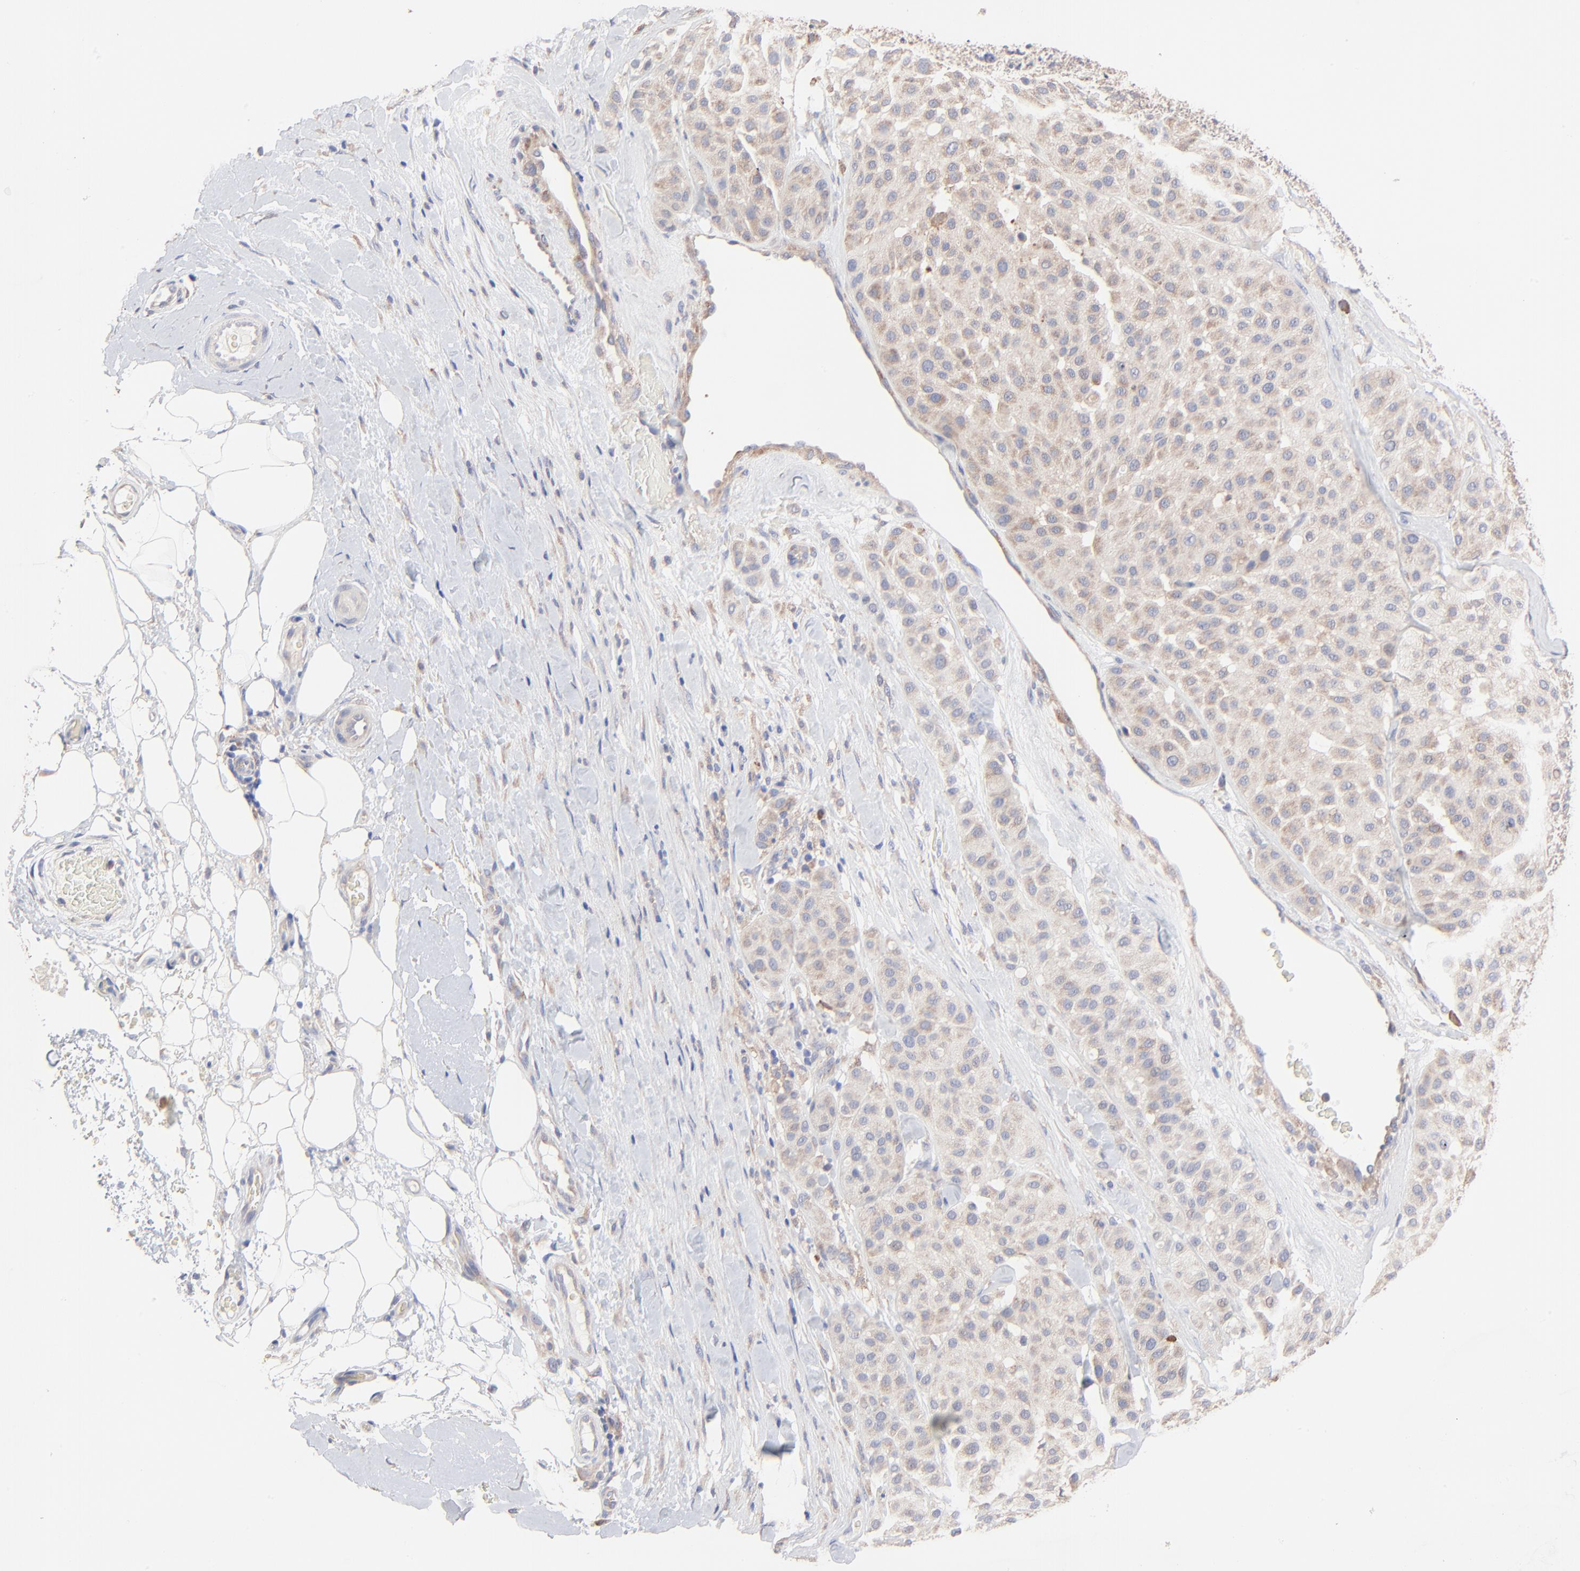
{"staining": {"intensity": "weak", "quantity": ">75%", "location": "cytoplasmic/membranous"}, "tissue": "melanoma", "cell_type": "Tumor cells", "image_type": "cancer", "snomed": [{"axis": "morphology", "description": "Normal tissue, NOS"}, {"axis": "morphology", "description": "Malignant melanoma, Metastatic site"}, {"axis": "topography", "description": "Skin"}], "caption": "A micrograph showing weak cytoplasmic/membranous expression in about >75% of tumor cells in melanoma, as visualized by brown immunohistochemical staining.", "gene": "PPFIBP2", "patient": {"sex": "male", "age": 41}}